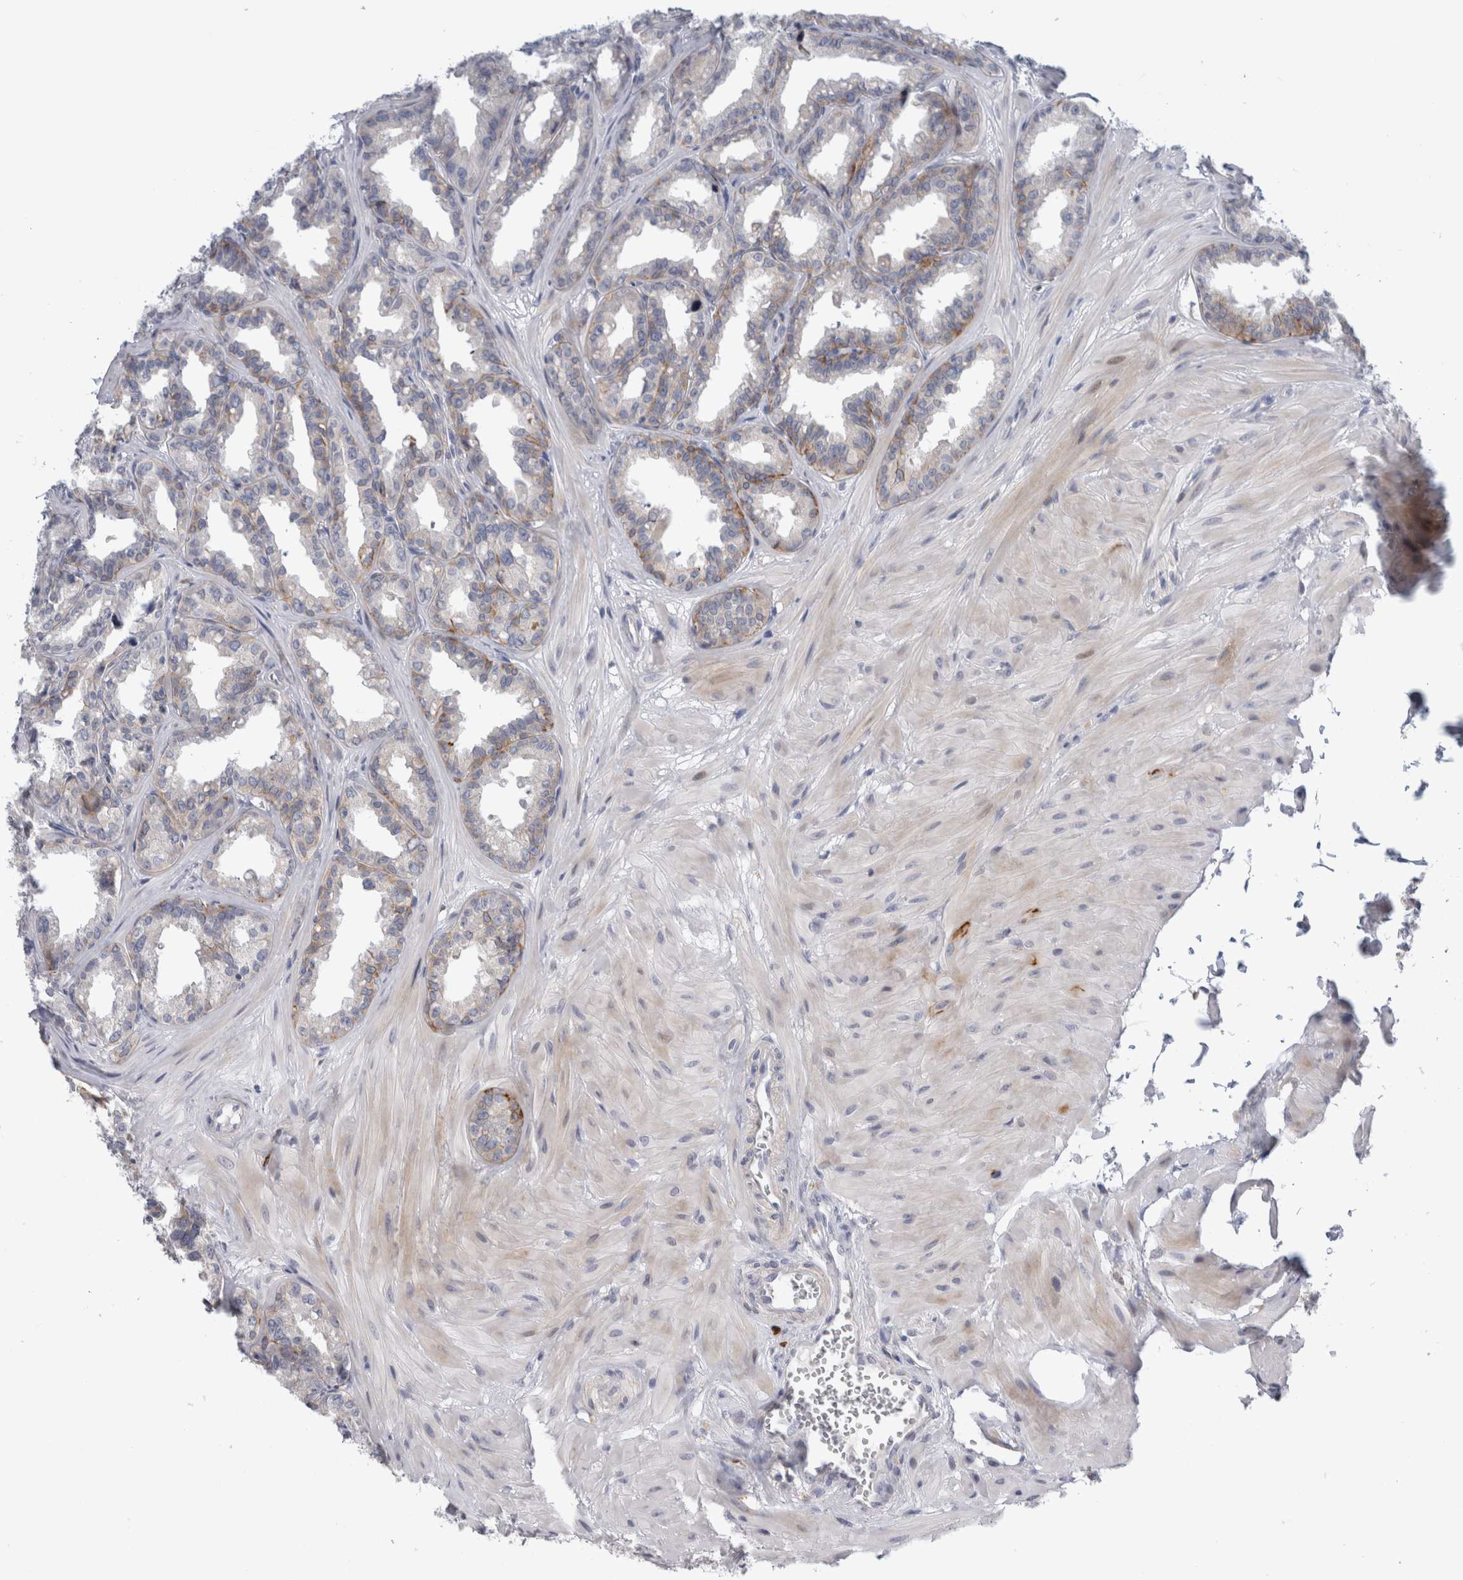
{"staining": {"intensity": "weak", "quantity": "<25%", "location": "cytoplasmic/membranous"}, "tissue": "seminal vesicle", "cell_type": "Glandular cells", "image_type": "normal", "snomed": [{"axis": "morphology", "description": "Normal tissue, NOS"}, {"axis": "topography", "description": "Prostate"}, {"axis": "topography", "description": "Seminal veicle"}], "caption": "High magnification brightfield microscopy of normal seminal vesicle stained with DAB (3,3'-diaminobenzidine) (brown) and counterstained with hematoxylin (blue): glandular cells show no significant staining. (Immunohistochemistry (ihc), brightfield microscopy, high magnification).", "gene": "SLC20A2", "patient": {"sex": "male", "age": 51}}